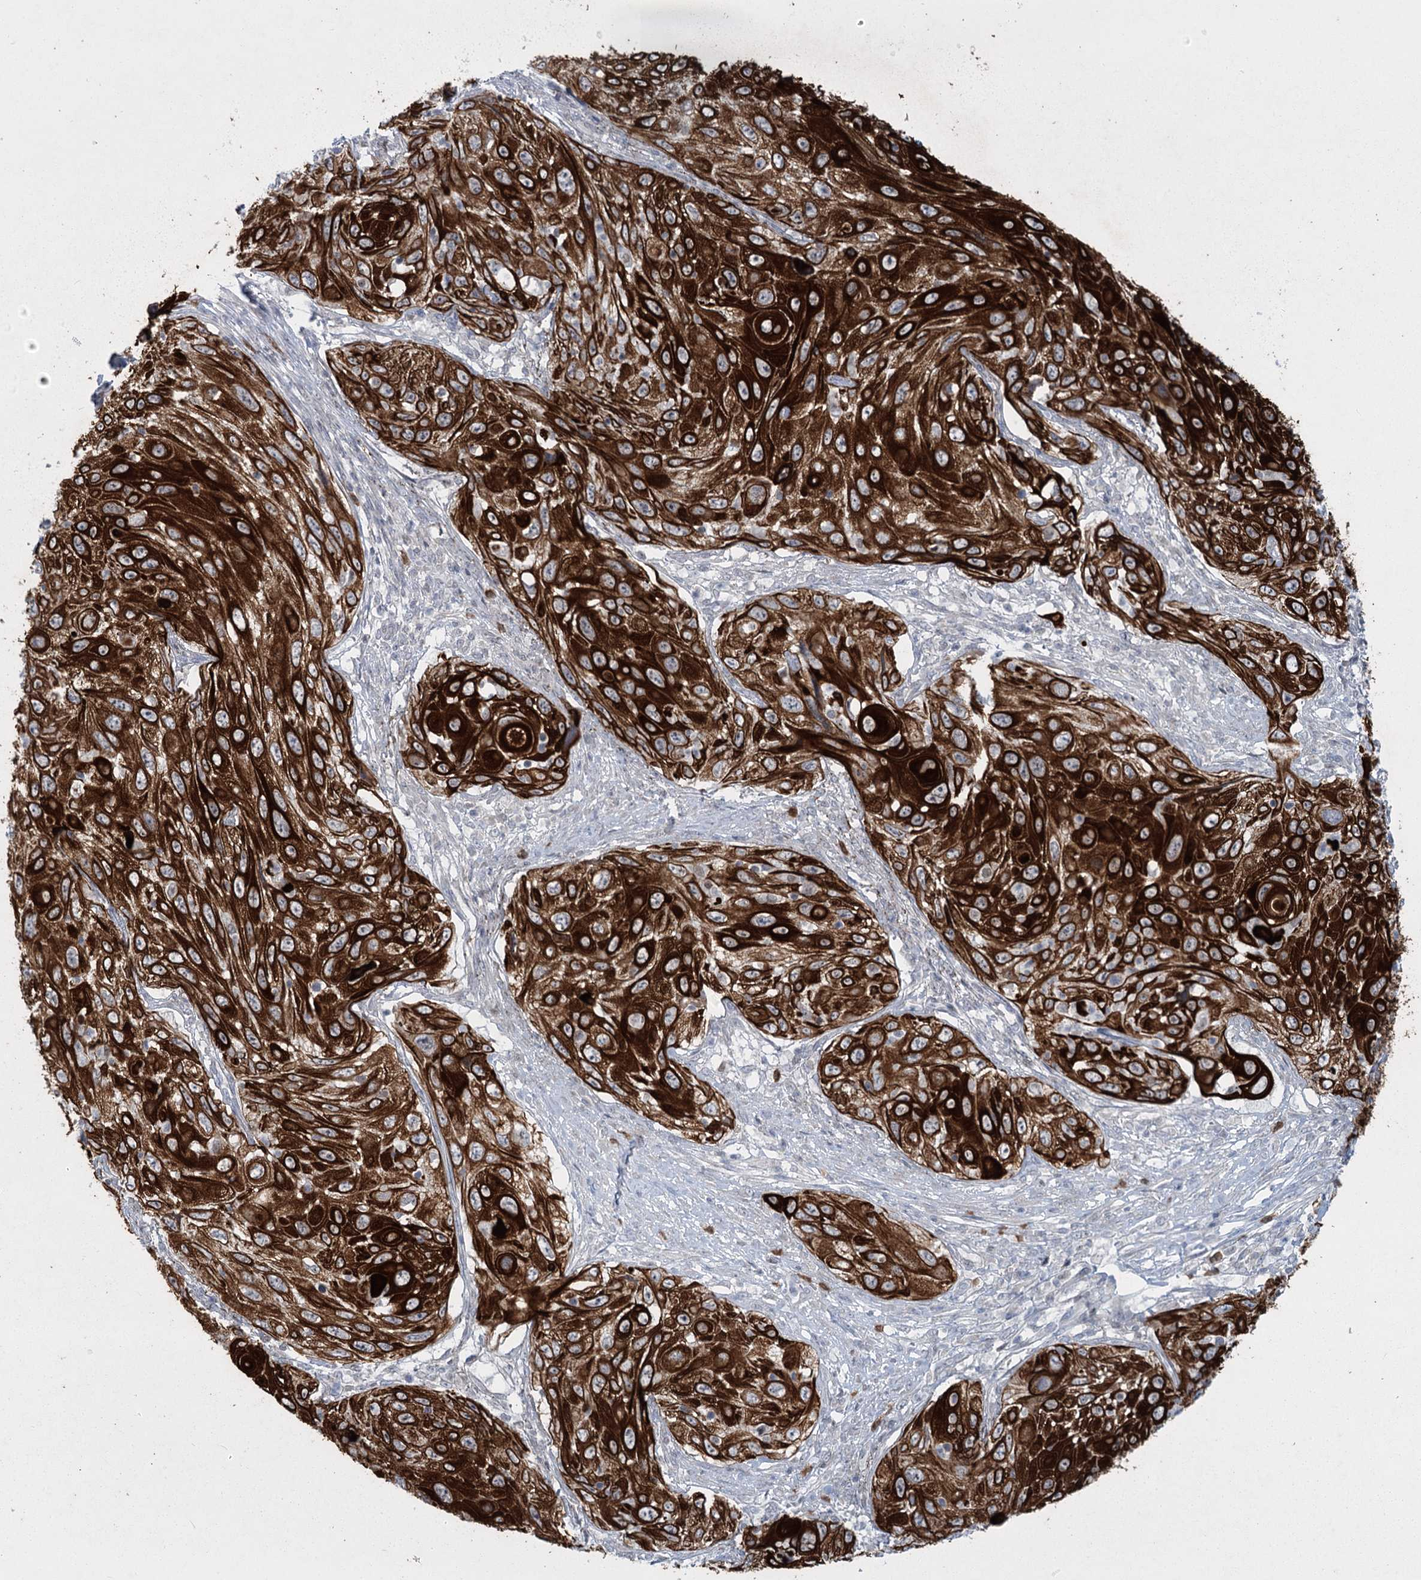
{"staining": {"intensity": "strong", "quantity": ">75%", "location": "cytoplasmic/membranous"}, "tissue": "cervical cancer", "cell_type": "Tumor cells", "image_type": "cancer", "snomed": [{"axis": "morphology", "description": "Squamous cell carcinoma, NOS"}, {"axis": "topography", "description": "Cervix"}], "caption": "There is high levels of strong cytoplasmic/membranous positivity in tumor cells of cervical cancer, as demonstrated by immunohistochemical staining (brown color).", "gene": "ABITRAM", "patient": {"sex": "female", "age": 42}}